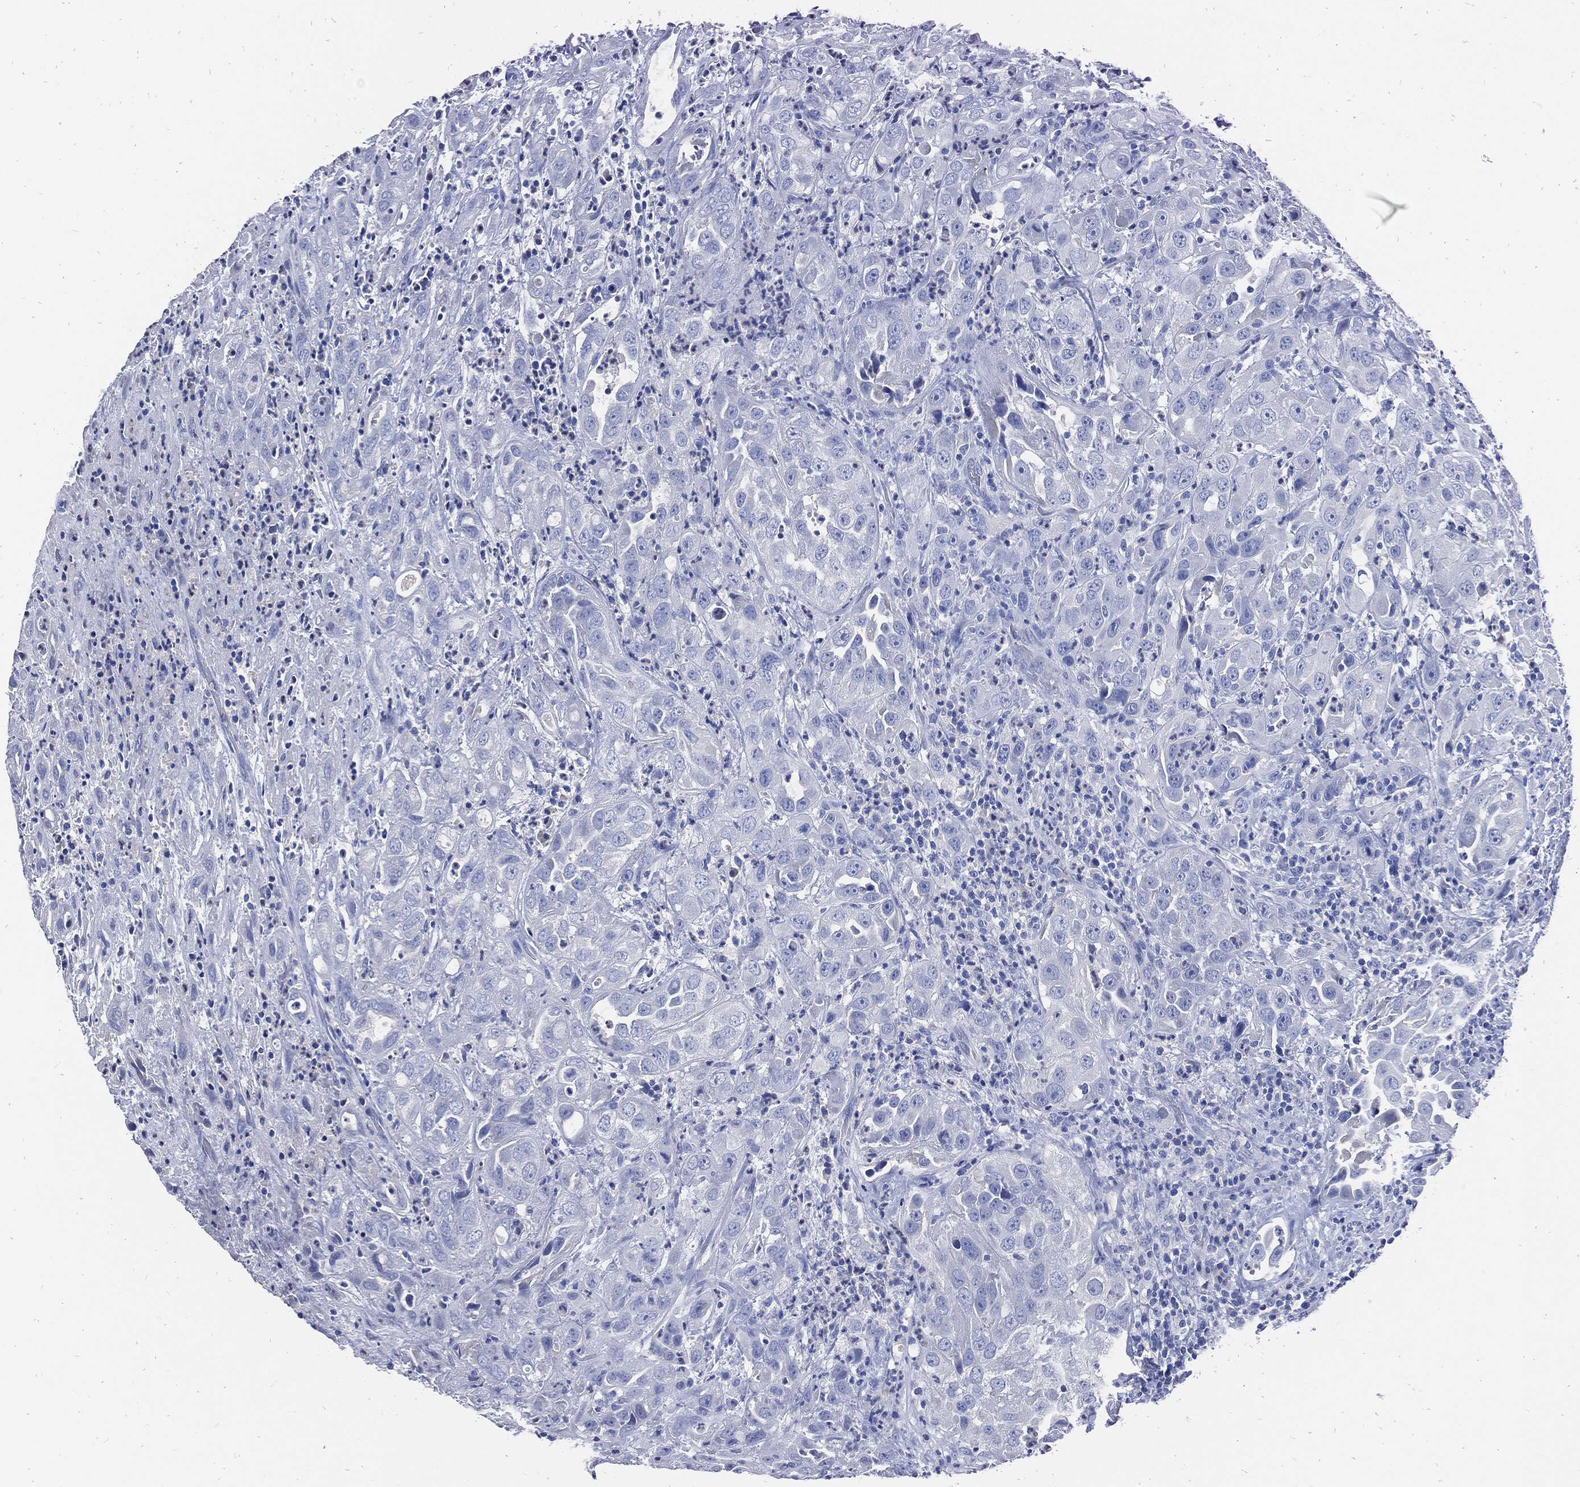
{"staining": {"intensity": "negative", "quantity": "none", "location": "none"}, "tissue": "urothelial cancer", "cell_type": "Tumor cells", "image_type": "cancer", "snomed": [{"axis": "morphology", "description": "Urothelial carcinoma, High grade"}, {"axis": "topography", "description": "Urinary bladder"}], "caption": "Image shows no protein staining in tumor cells of urothelial cancer tissue.", "gene": "FABP4", "patient": {"sex": "female", "age": 41}}